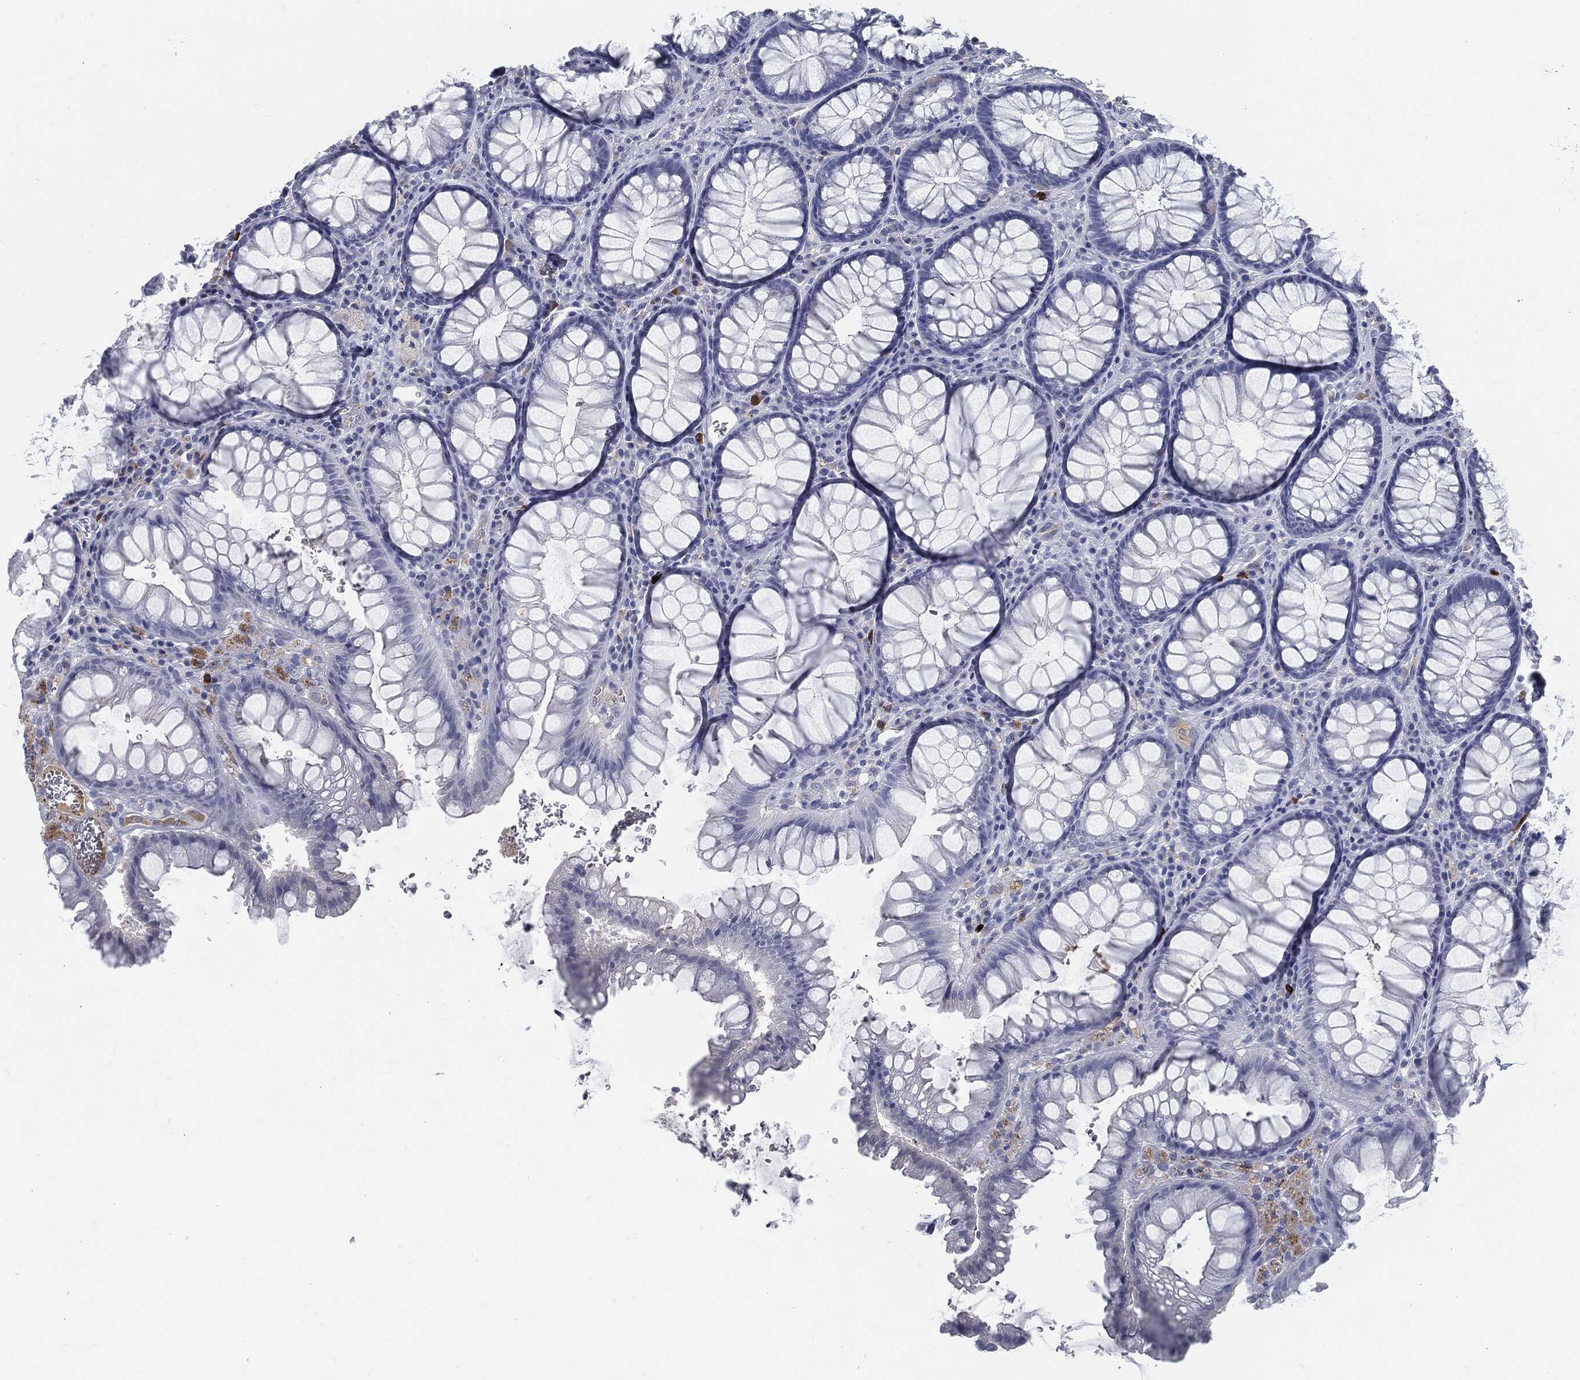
{"staining": {"intensity": "negative", "quantity": "none", "location": "none"}, "tissue": "rectum", "cell_type": "Glandular cells", "image_type": "normal", "snomed": [{"axis": "morphology", "description": "Normal tissue, NOS"}, {"axis": "topography", "description": "Rectum"}], "caption": "Immunohistochemistry image of benign rectum: human rectum stained with DAB demonstrates no significant protein expression in glandular cells.", "gene": "MST1", "patient": {"sex": "female", "age": 68}}